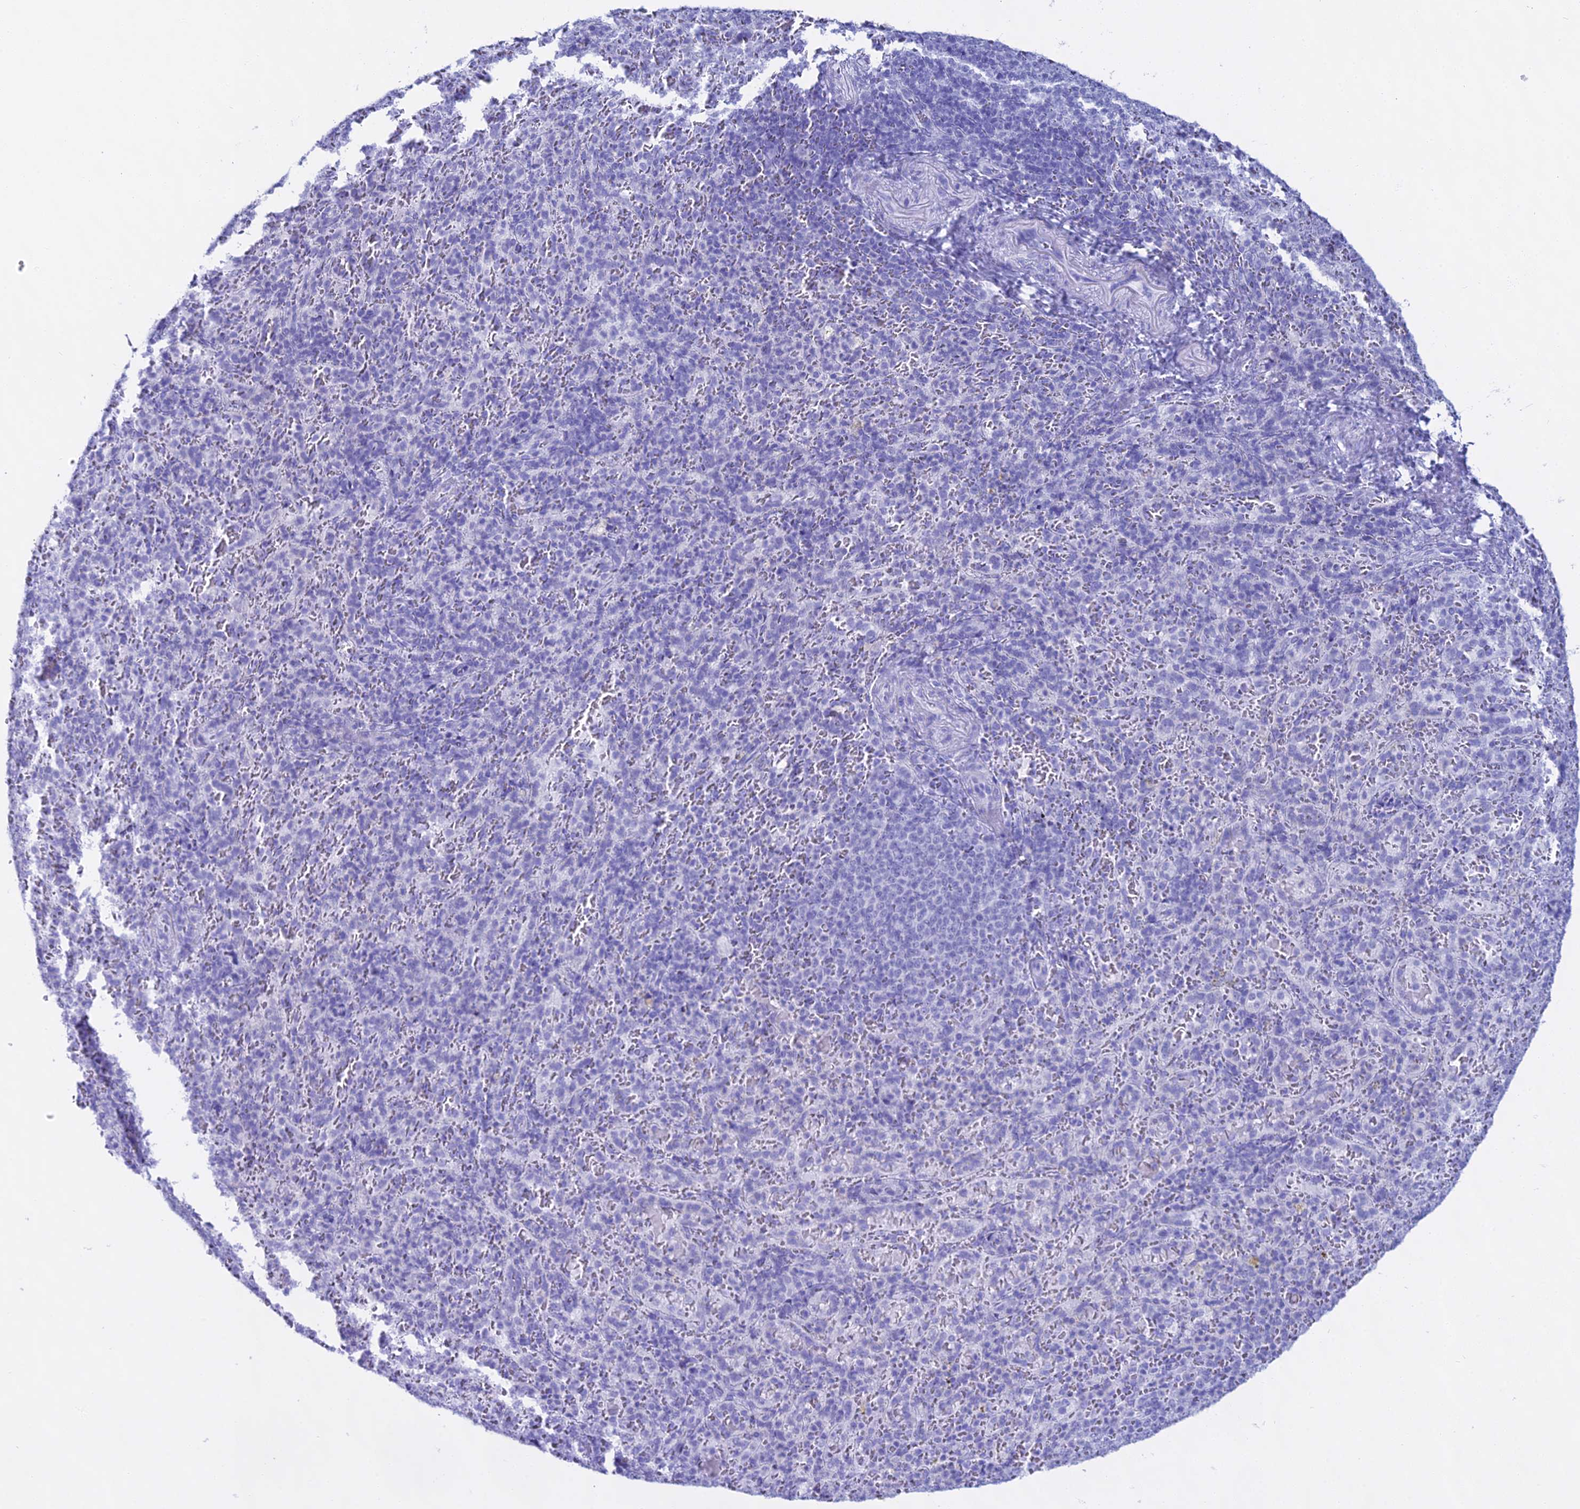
{"staining": {"intensity": "negative", "quantity": "none", "location": "none"}, "tissue": "spleen", "cell_type": "Cells in red pulp", "image_type": "normal", "snomed": [{"axis": "morphology", "description": "Normal tissue, NOS"}, {"axis": "topography", "description": "Spleen"}], "caption": "This is an immunohistochemistry (IHC) histopathology image of unremarkable spleen. There is no positivity in cells in red pulp.", "gene": "CGB1", "patient": {"sex": "female", "age": 21}}